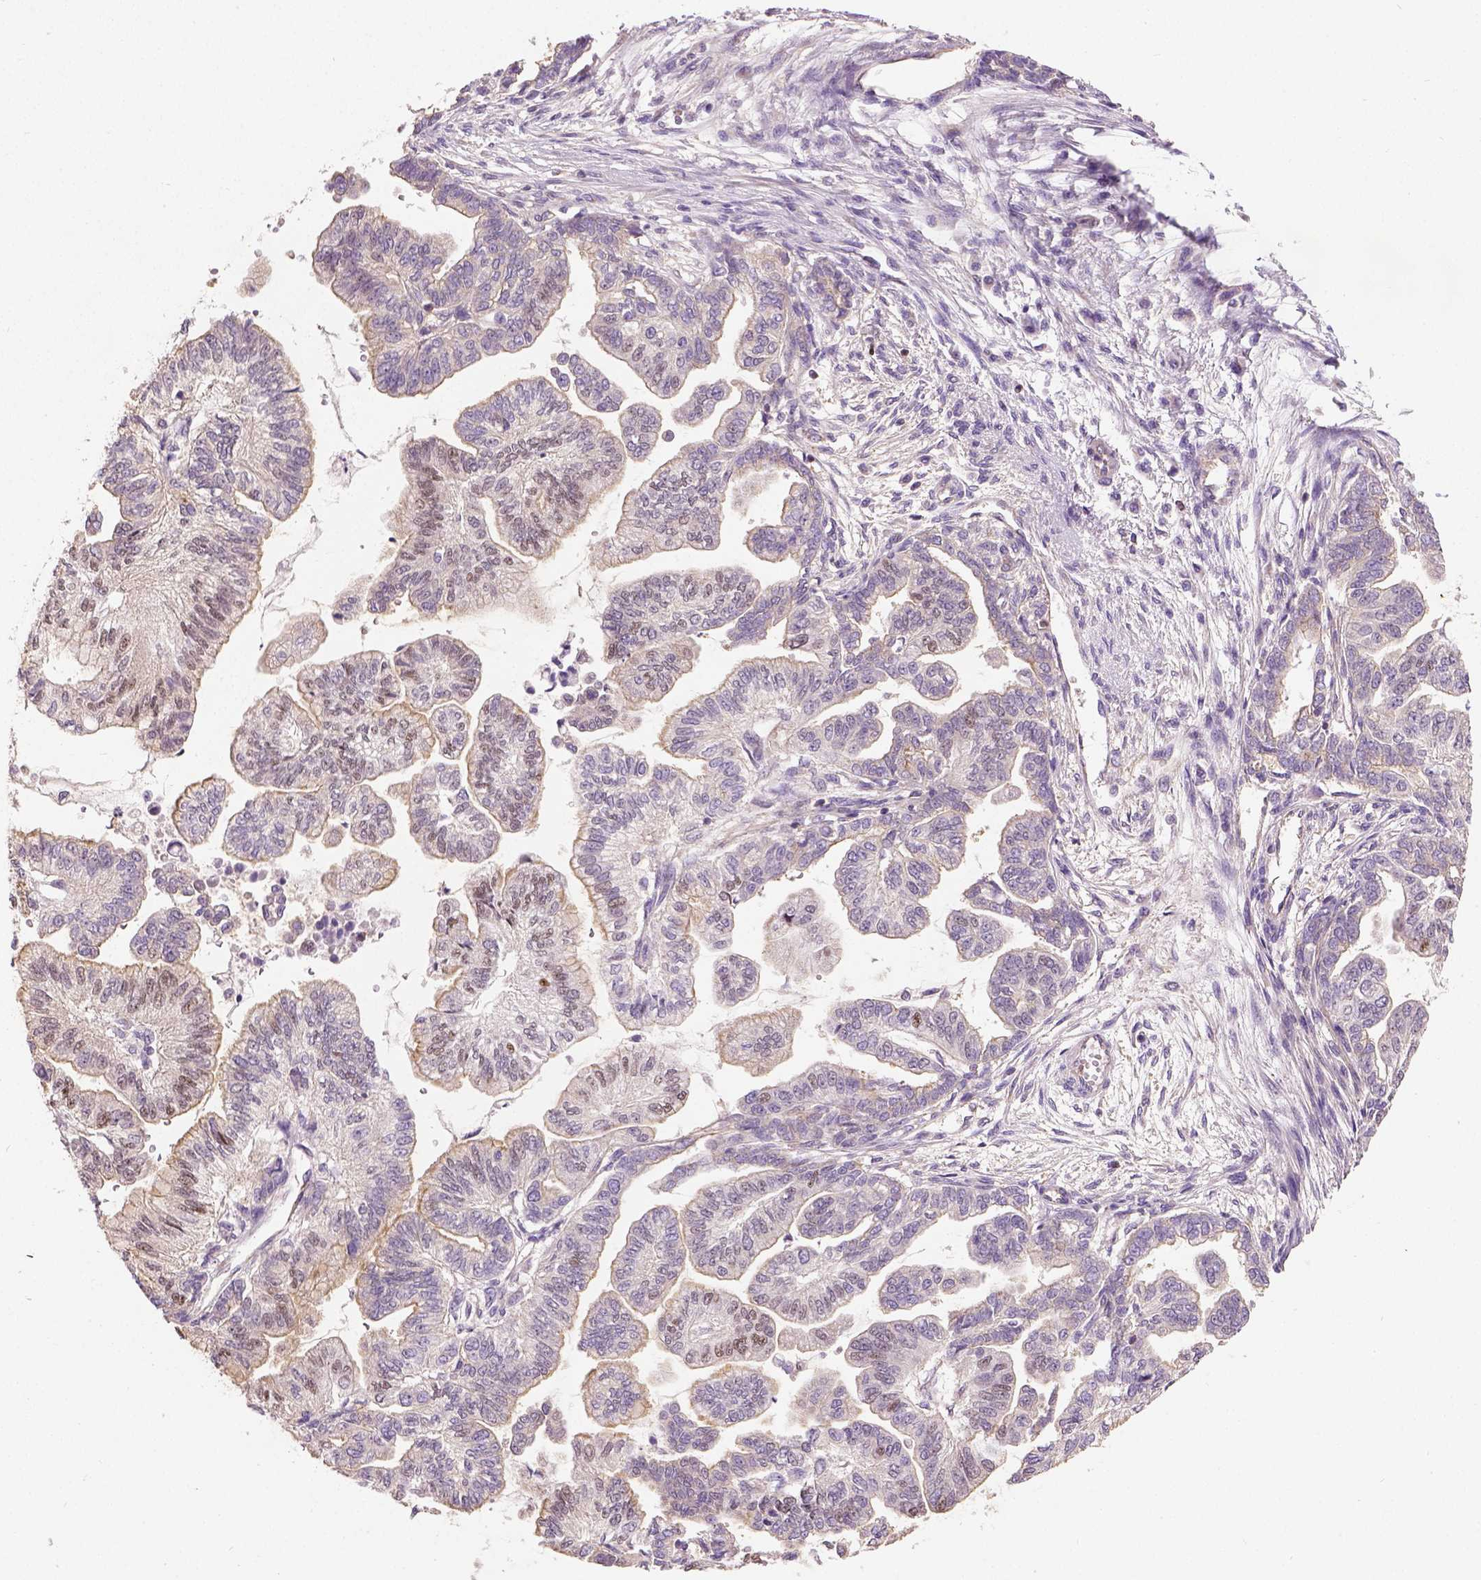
{"staining": {"intensity": "weak", "quantity": "25%-75%", "location": "cytoplasmic/membranous,nuclear"}, "tissue": "stomach cancer", "cell_type": "Tumor cells", "image_type": "cancer", "snomed": [{"axis": "morphology", "description": "Adenocarcinoma, NOS"}, {"axis": "topography", "description": "Stomach"}], "caption": "Protein staining reveals weak cytoplasmic/membranous and nuclear expression in about 25%-75% of tumor cells in adenocarcinoma (stomach).", "gene": "CRACR2A", "patient": {"sex": "male", "age": 83}}